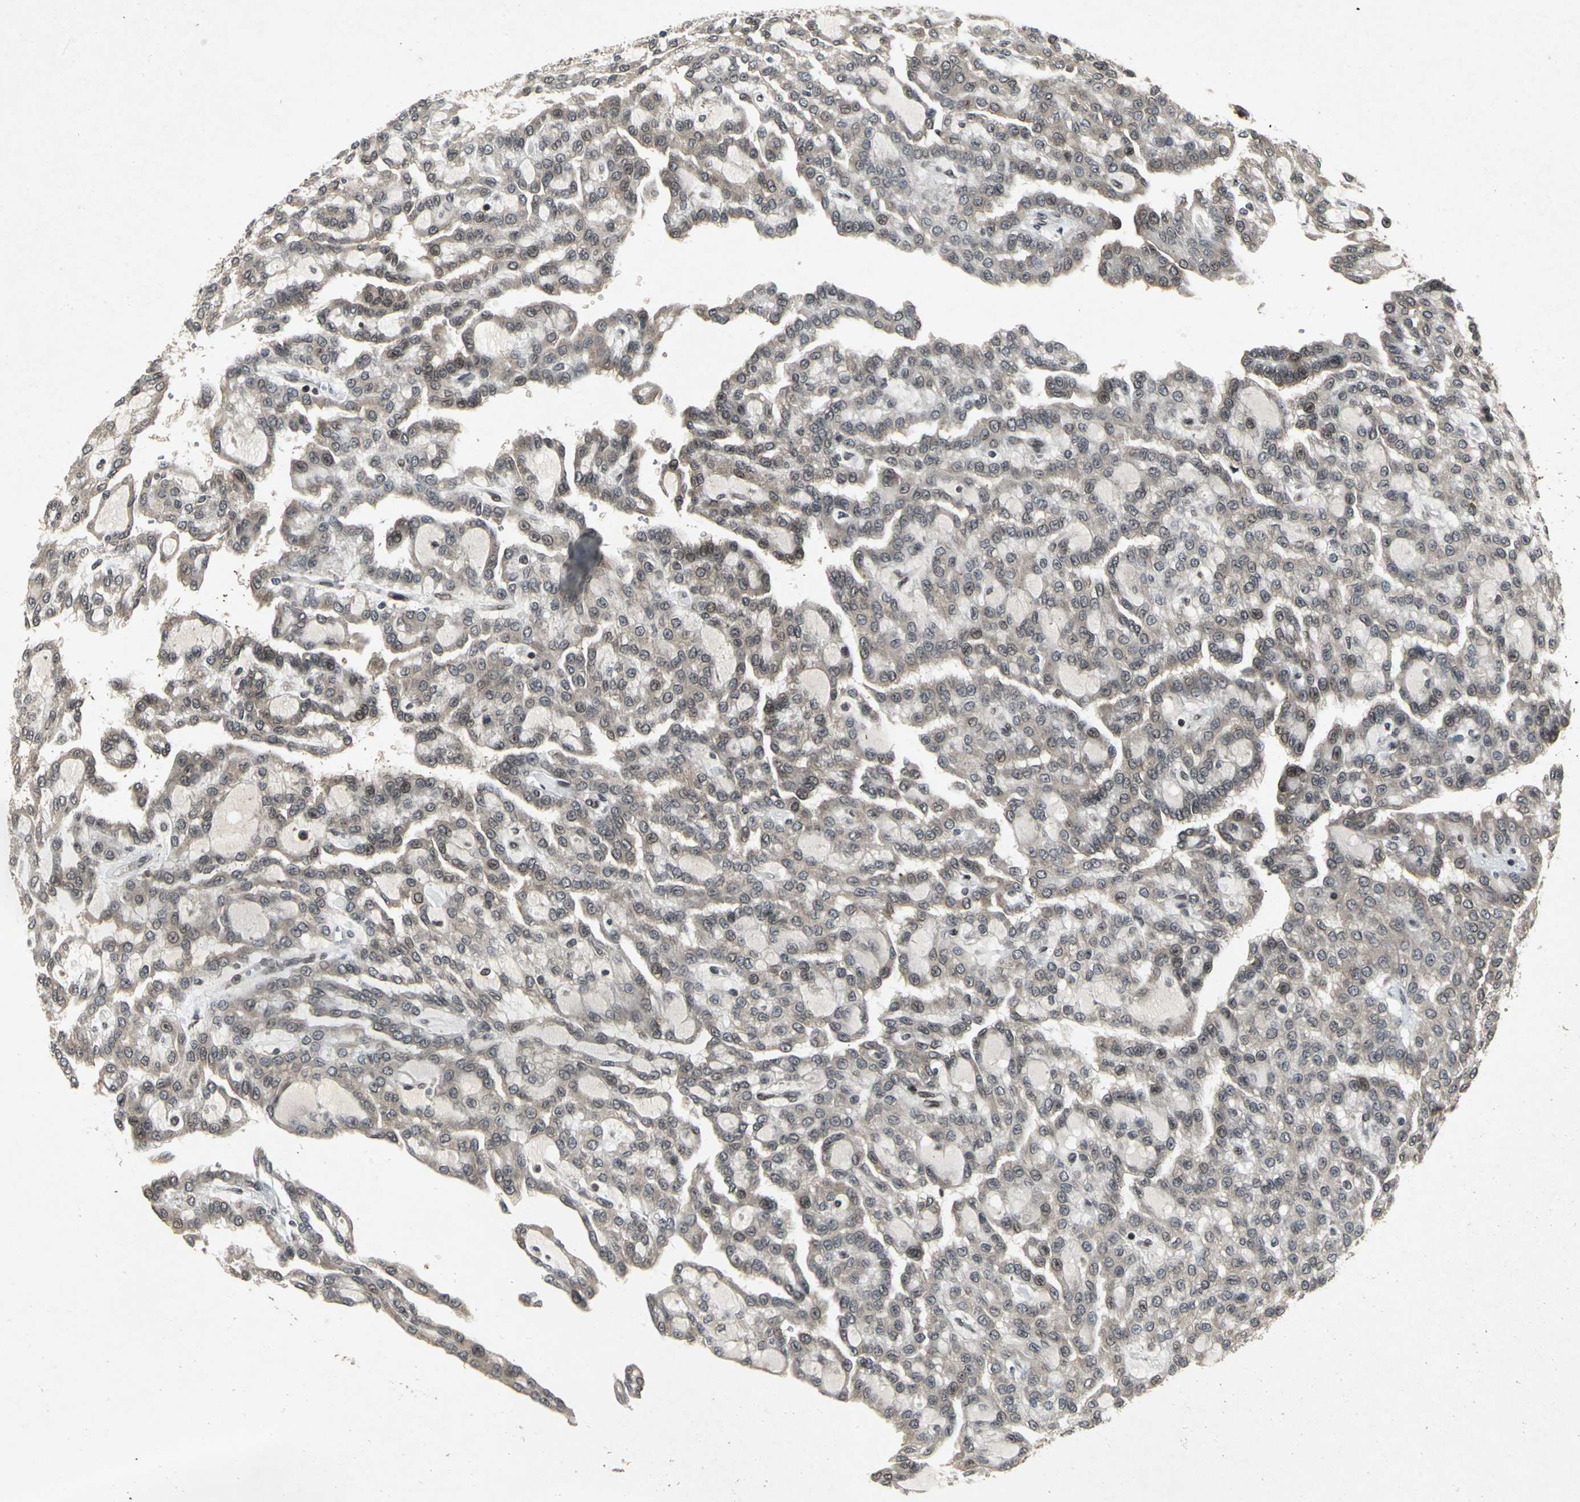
{"staining": {"intensity": "weak", "quantity": ">75%", "location": "cytoplasmic/membranous"}, "tissue": "renal cancer", "cell_type": "Tumor cells", "image_type": "cancer", "snomed": [{"axis": "morphology", "description": "Adenocarcinoma, NOS"}, {"axis": "topography", "description": "Kidney"}], "caption": "Human renal adenocarcinoma stained for a protein (brown) reveals weak cytoplasmic/membranous positive staining in about >75% of tumor cells.", "gene": "SH2B3", "patient": {"sex": "male", "age": 63}}